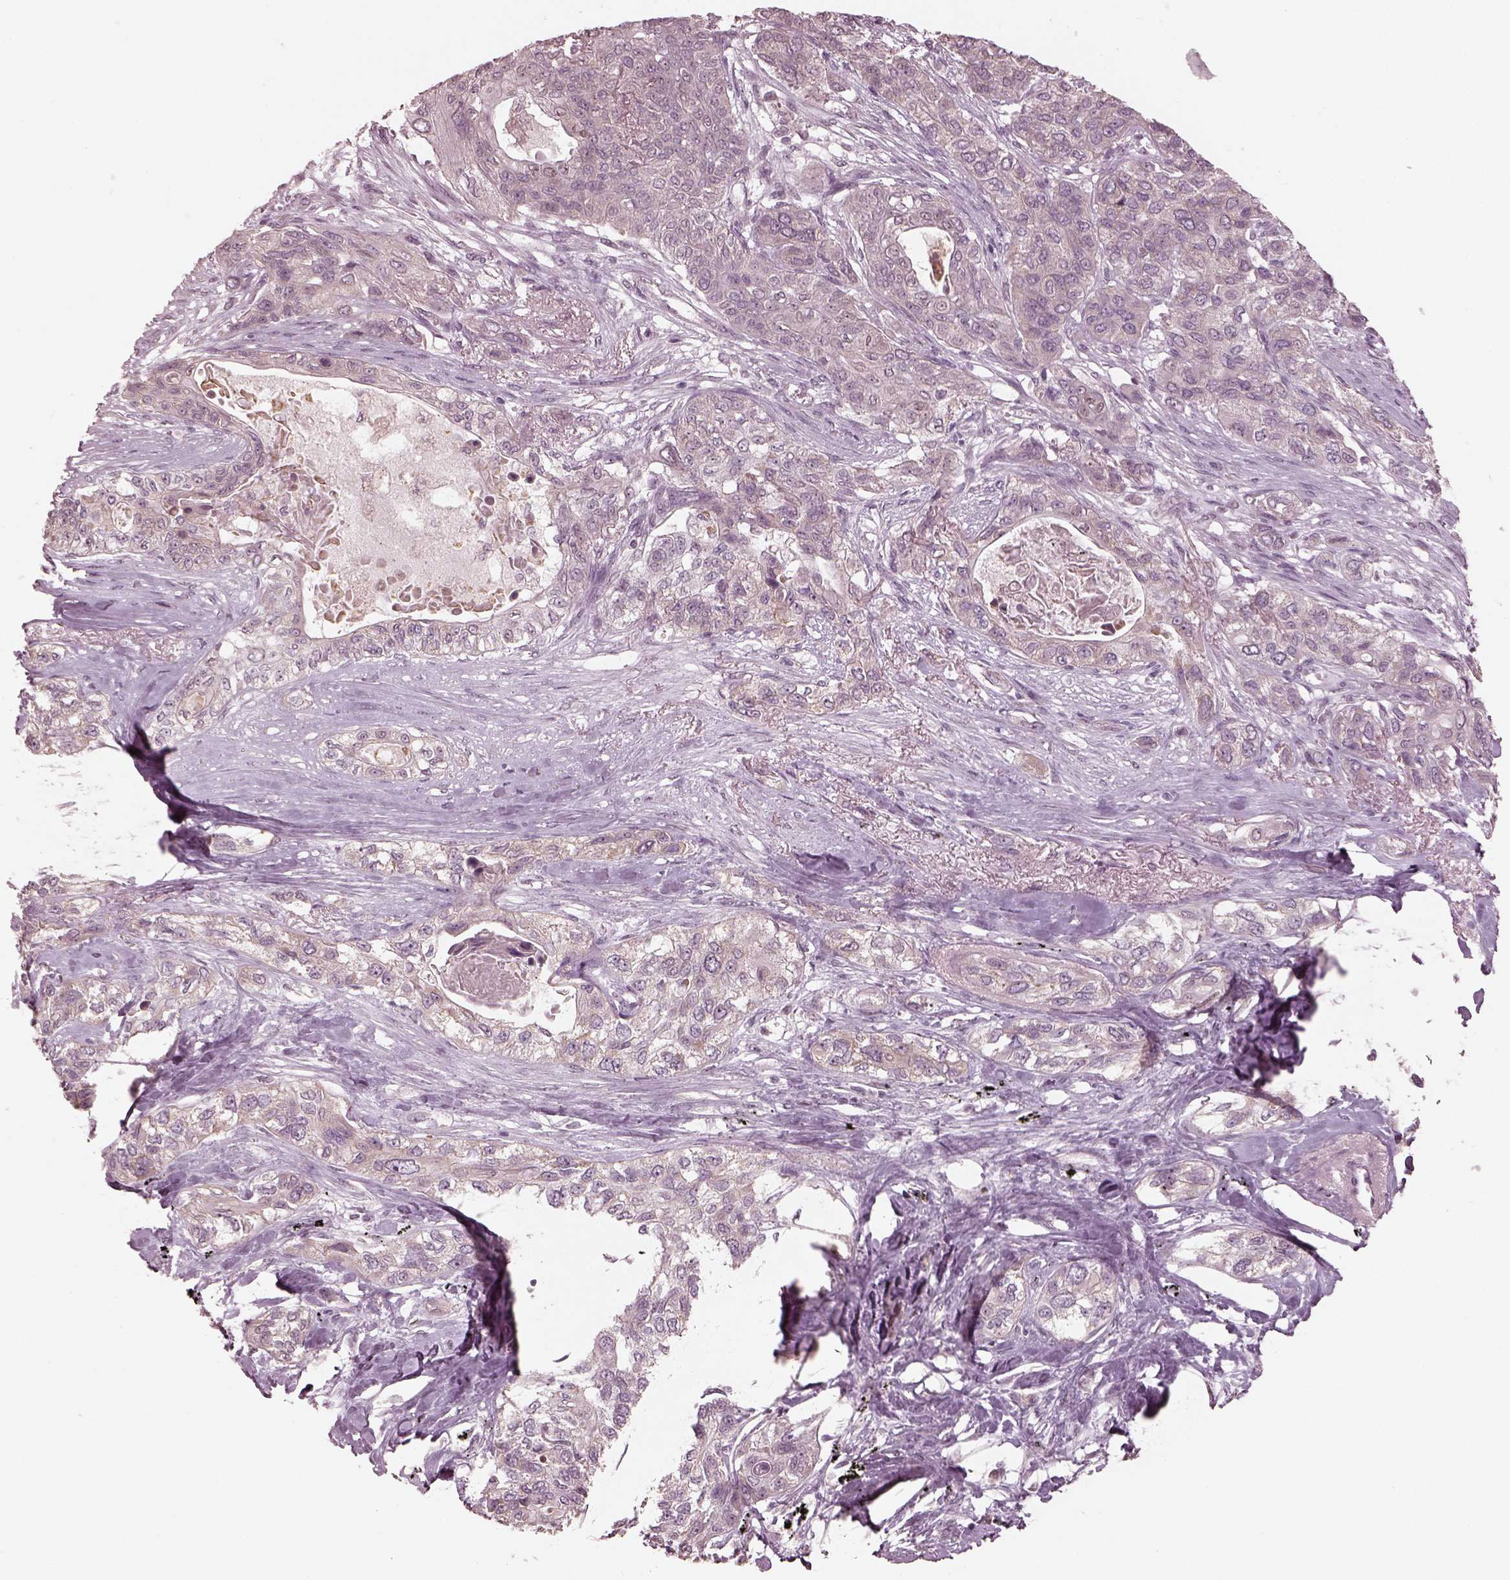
{"staining": {"intensity": "negative", "quantity": "none", "location": "none"}, "tissue": "lung cancer", "cell_type": "Tumor cells", "image_type": "cancer", "snomed": [{"axis": "morphology", "description": "Squamous cell carcinoma, NOS"}, {"axis": "topography", "description": "Lung"}], "caption": "Immunohistochemistry histopathology image of lung squamous cell carcinoma stained for a protein (brown), which displays no staining in tumor cells.", "gene": "IQCB1", "patient": {"sex": "female", "age": 70}}